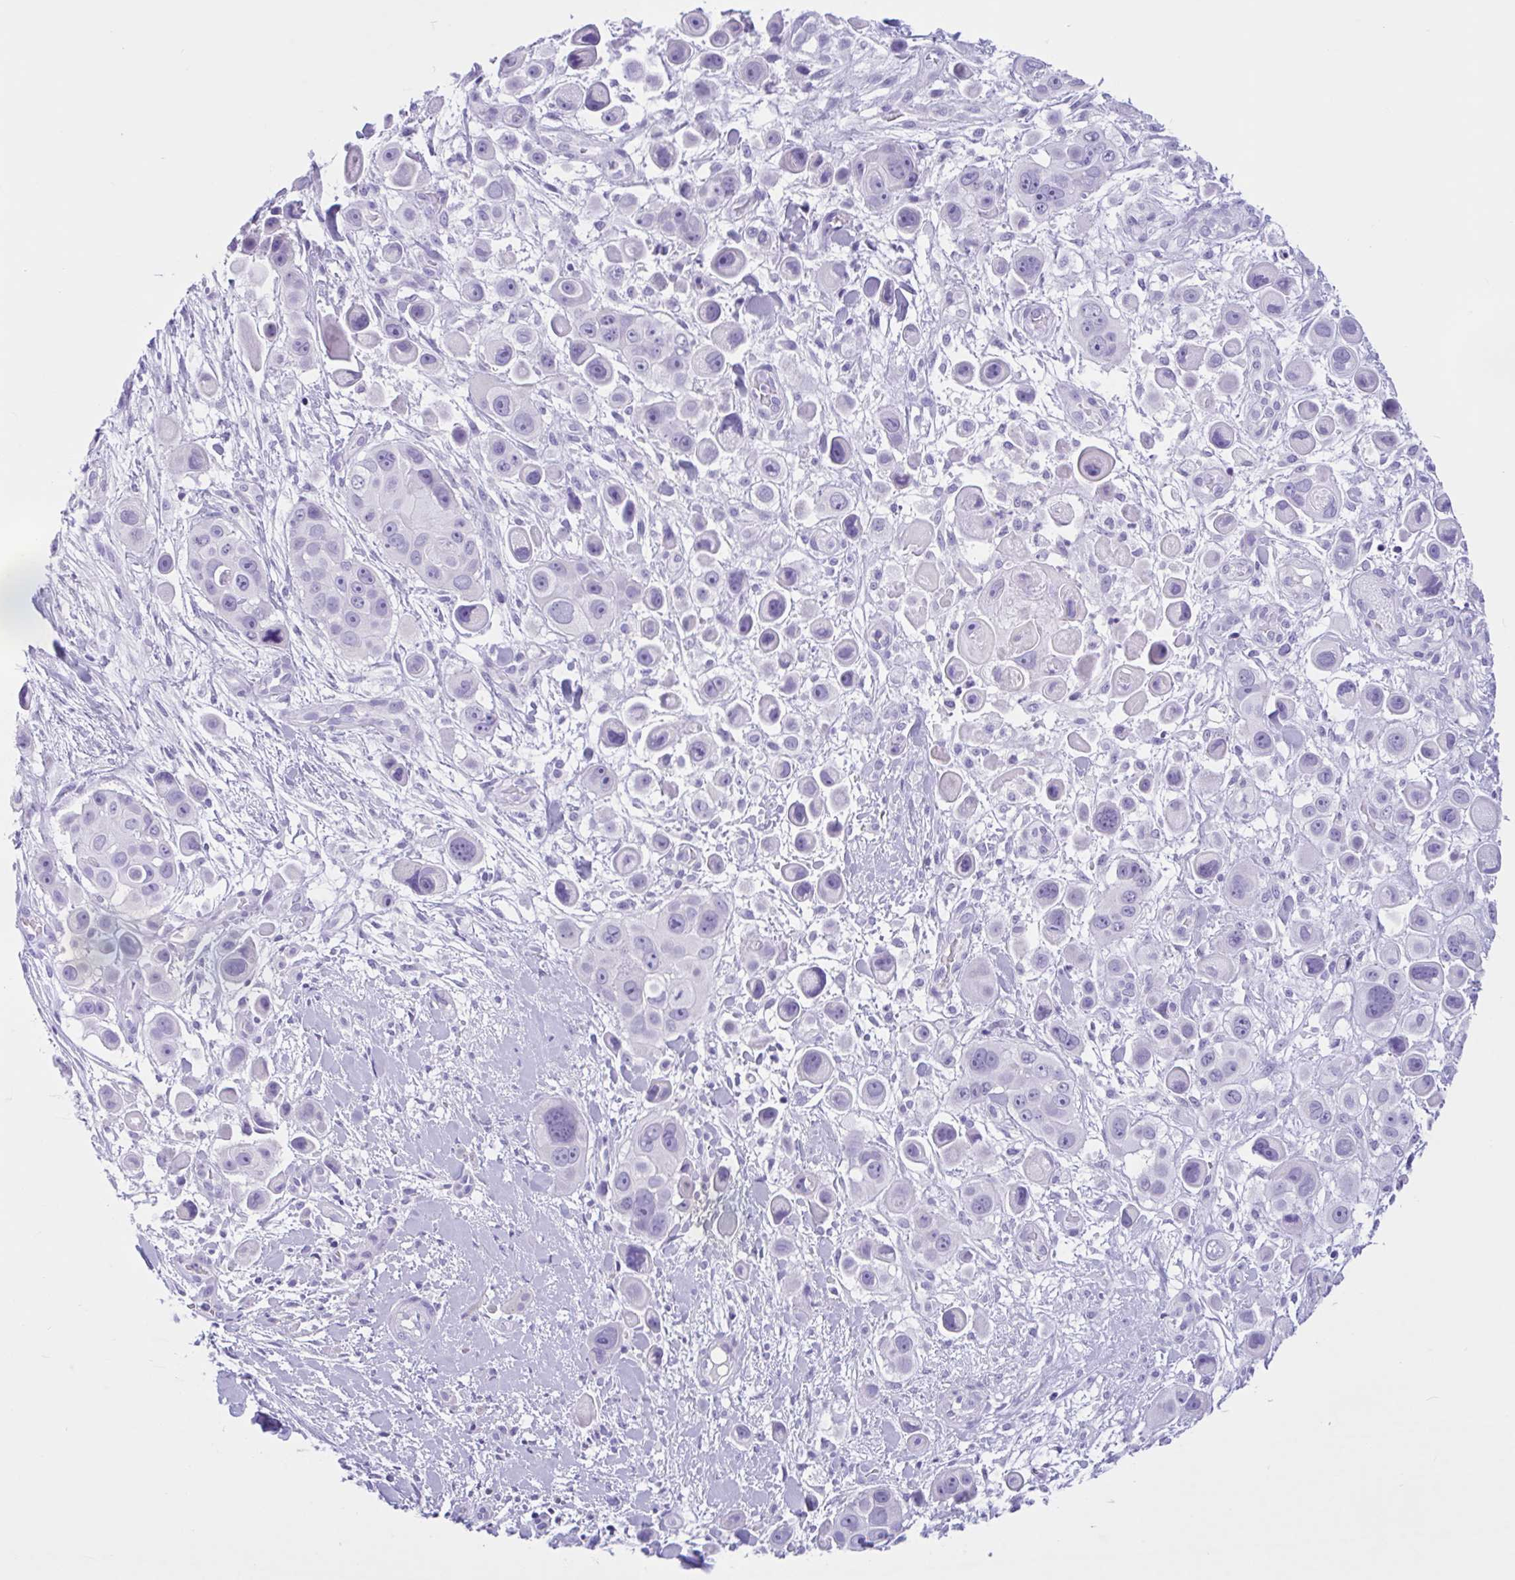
{"staining": {"intensity": "negative", "quantity": "none", "location": "none"}, "tissue": "skin cancer", "cell_type": "Tumor cells", "image_type": "cancer", "snomed": [{"axis": "morphology", "description": "Squamous cell carcinoma, NOS"}, {"axis": "topography", "description": "Skin"}], "caption": "High magnification brightfield microscopy of squamous cell carcinoma (skin) stained with DAB (3,3'-diaminobenzidine) (brown) and counterstained with hematoxylin (blue): tumor cells show no significant positivity.", "gene": "ZNF319", "patient": {"sex": "male", "age": 67}}